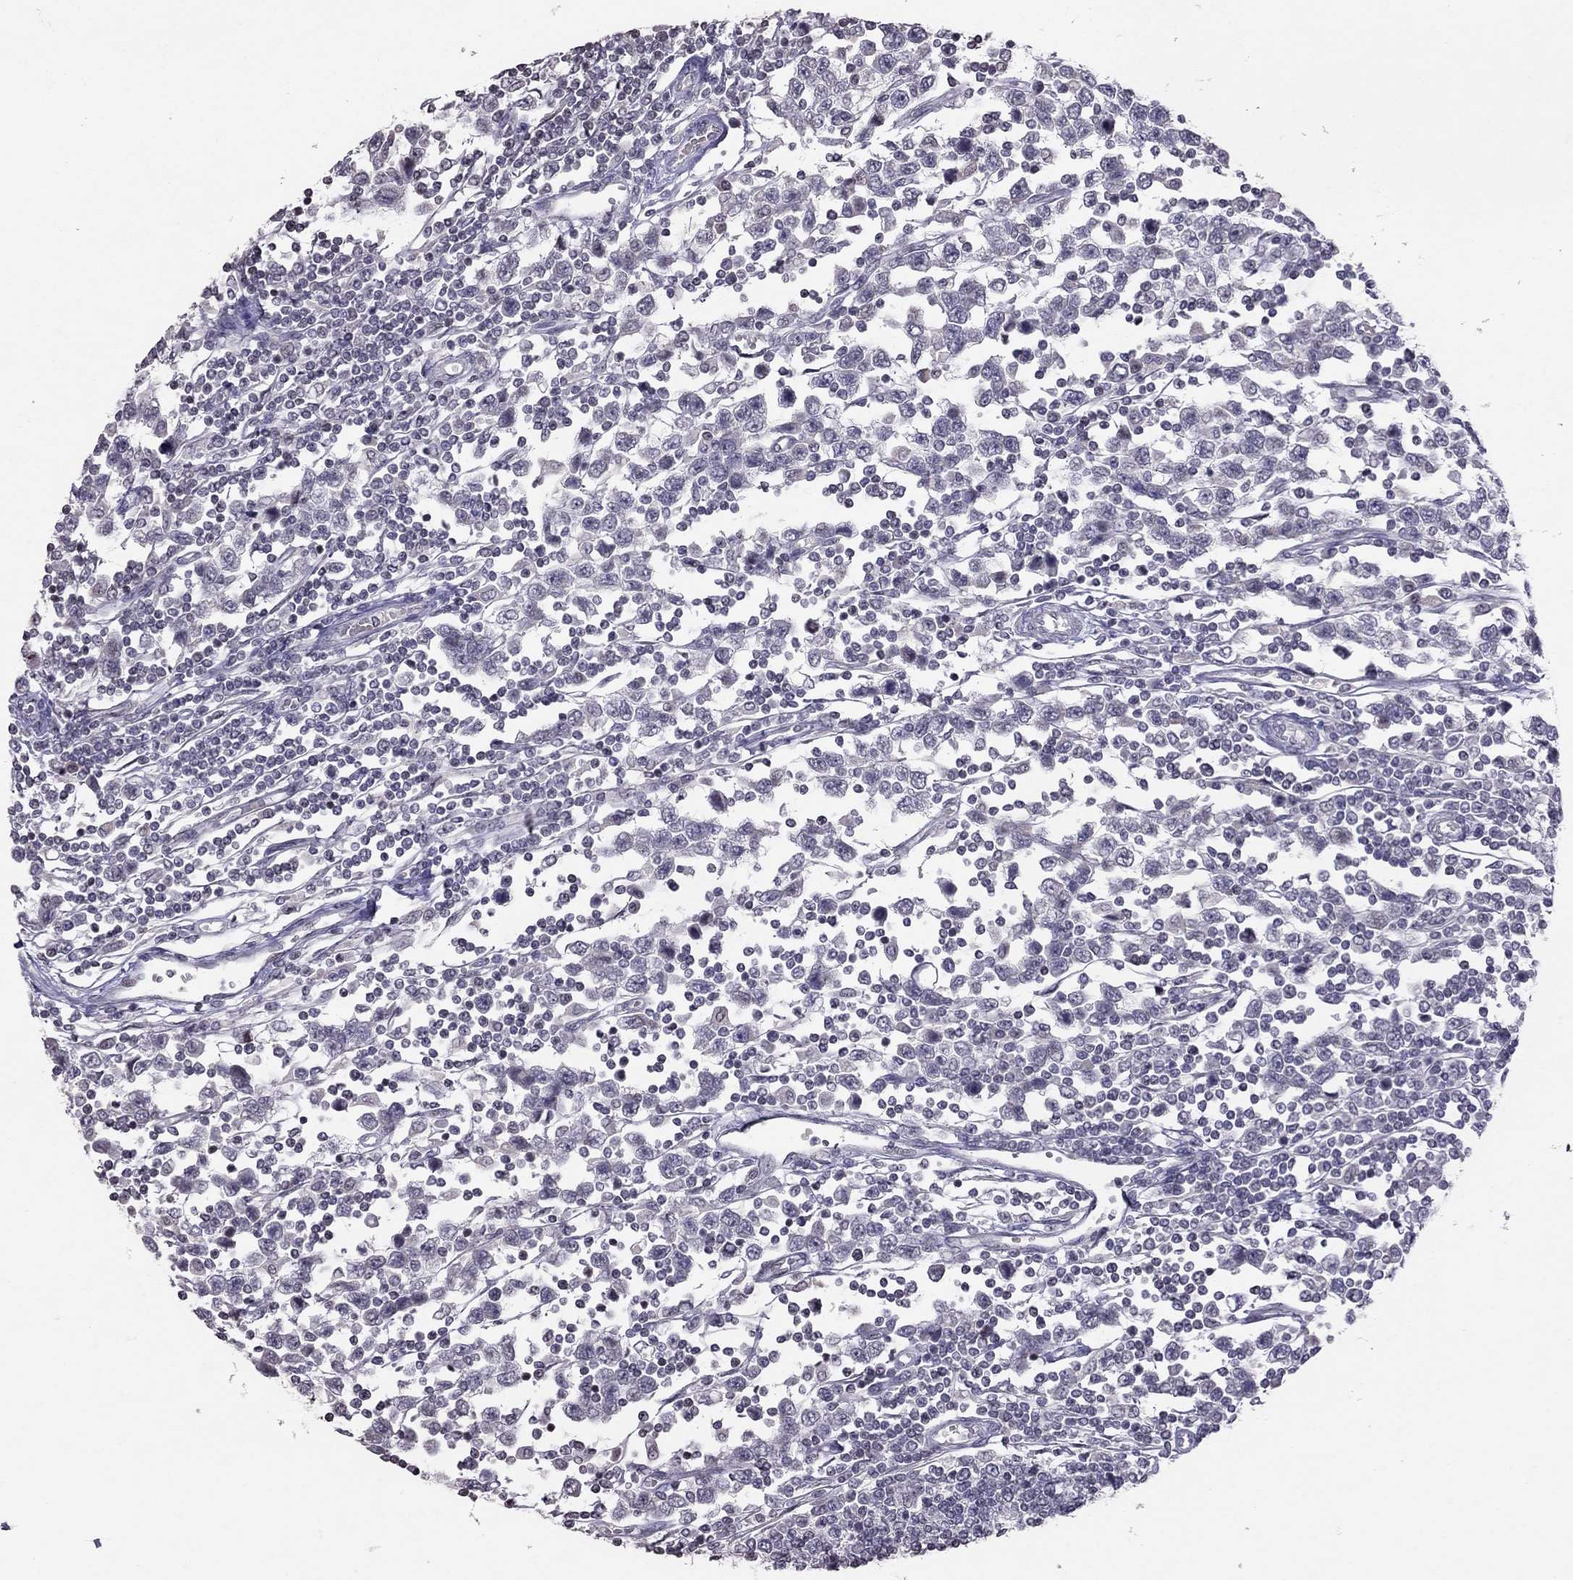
{"staining": {"intensity": "negative", "quantity": "none", "location": "none"}, "tissue": "testis cancer", "cell_type": "Tumor cells", "image_type": "cancer", "snomed": [{"axis": "morphology", "description": "Seminoma, NOS"}, {"axis": "topography", "description": "Testis"}], "caption": "This image is of seminoma (testis) stained with immunohistochemistry to label a protein in brown with the nuclei are counter-stained blue. There is no staining in tumor cells. (DAB immunohistochemistry (IHC), high magnification).", "gene": "TSHB", "patient": {"sex": "male", "age": 34}}